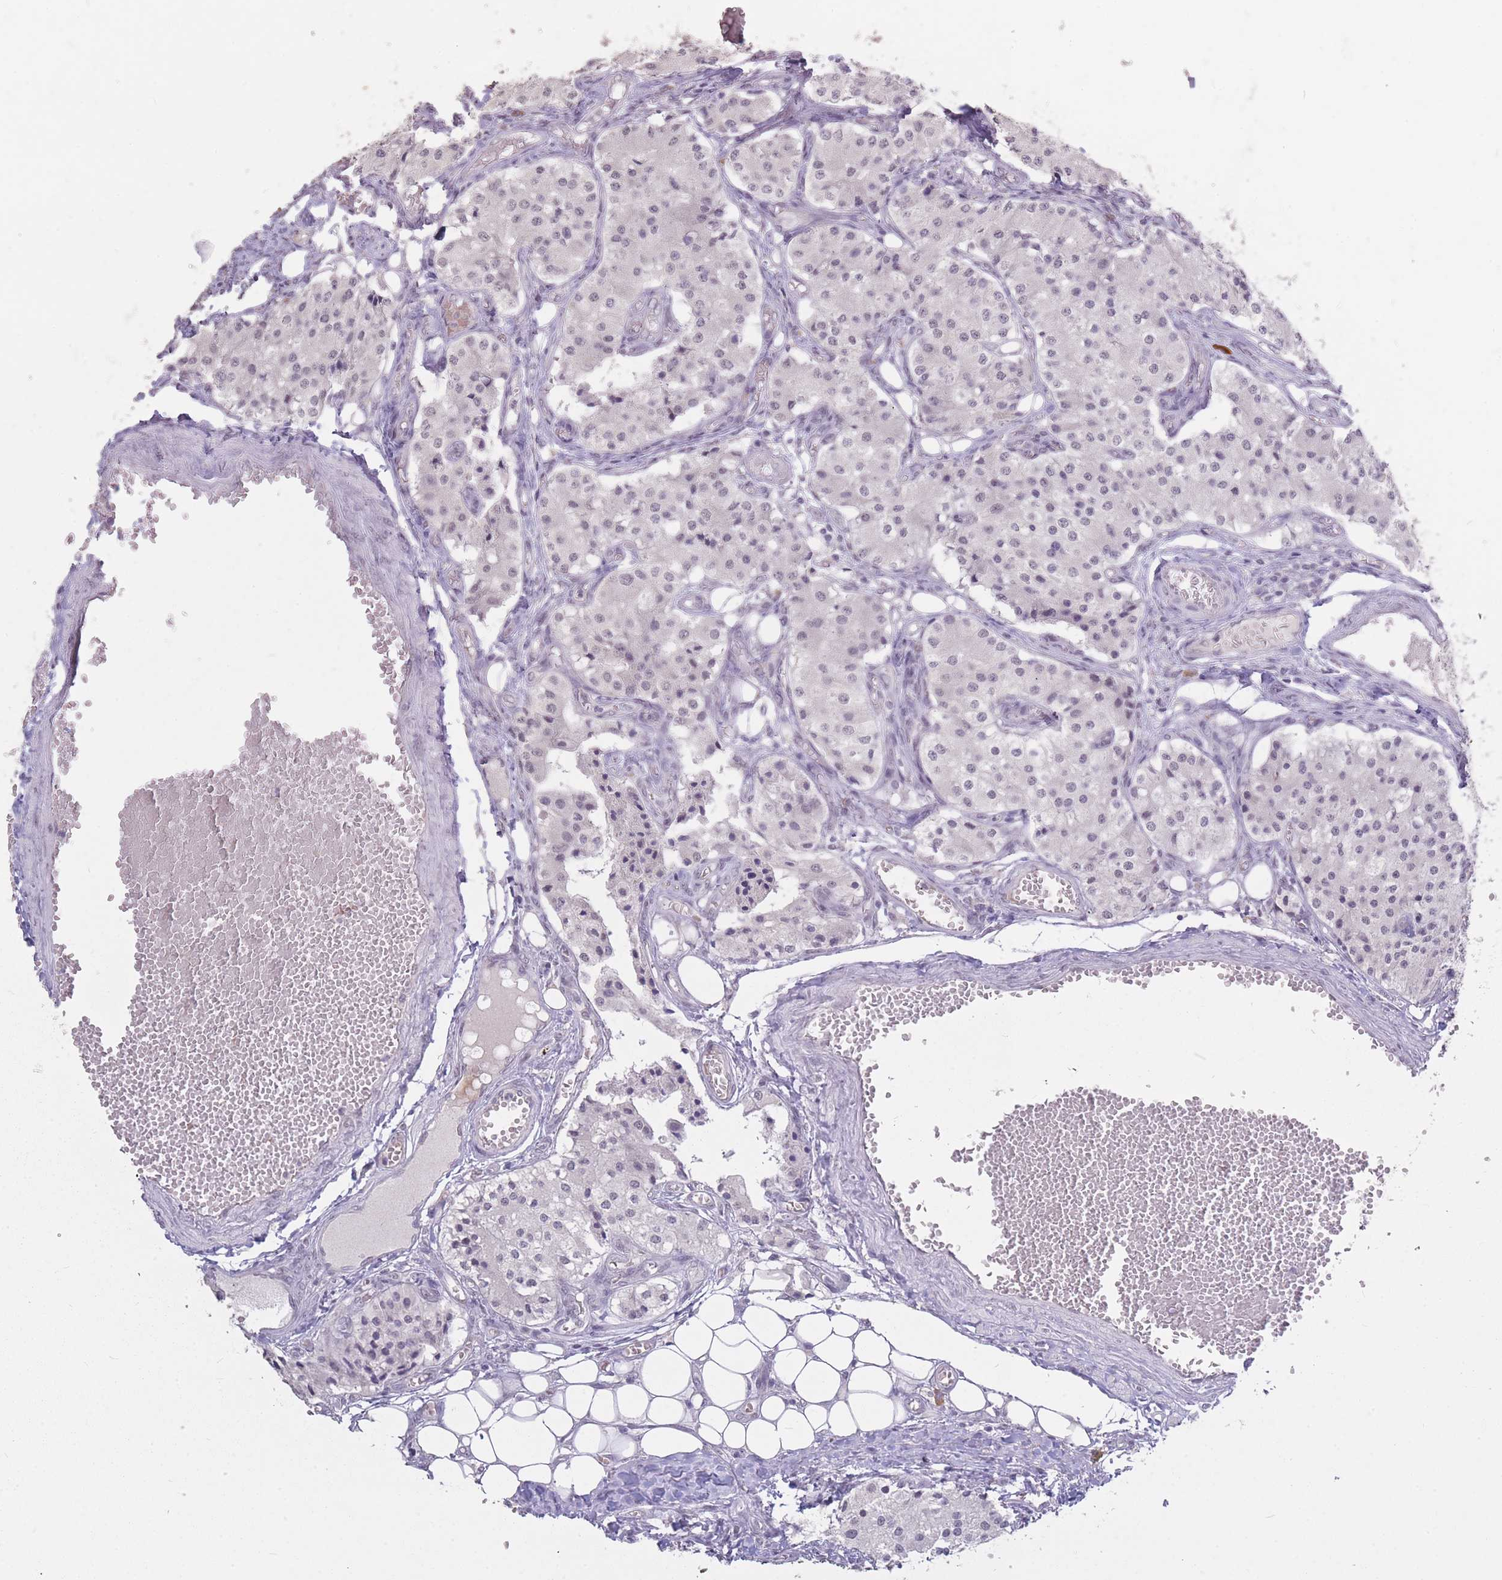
{"staining": {"intensity": "negative", "quantity": "none", "location": "none"}, "tissue": "carcinoid", "cell_type": "Tumor cells", "image_type": "cancer", "snomed": [{"axis": "morphology", "description": "Carcinoid, malignant, NOS"}, {"axis": "topography", "description": "Colon"}], "caption": "The image exhibits no staining of tumor cells in carcinoid.", "gene": "HNRNPUL1", "patient": {"sex": "female", "age": 52}}